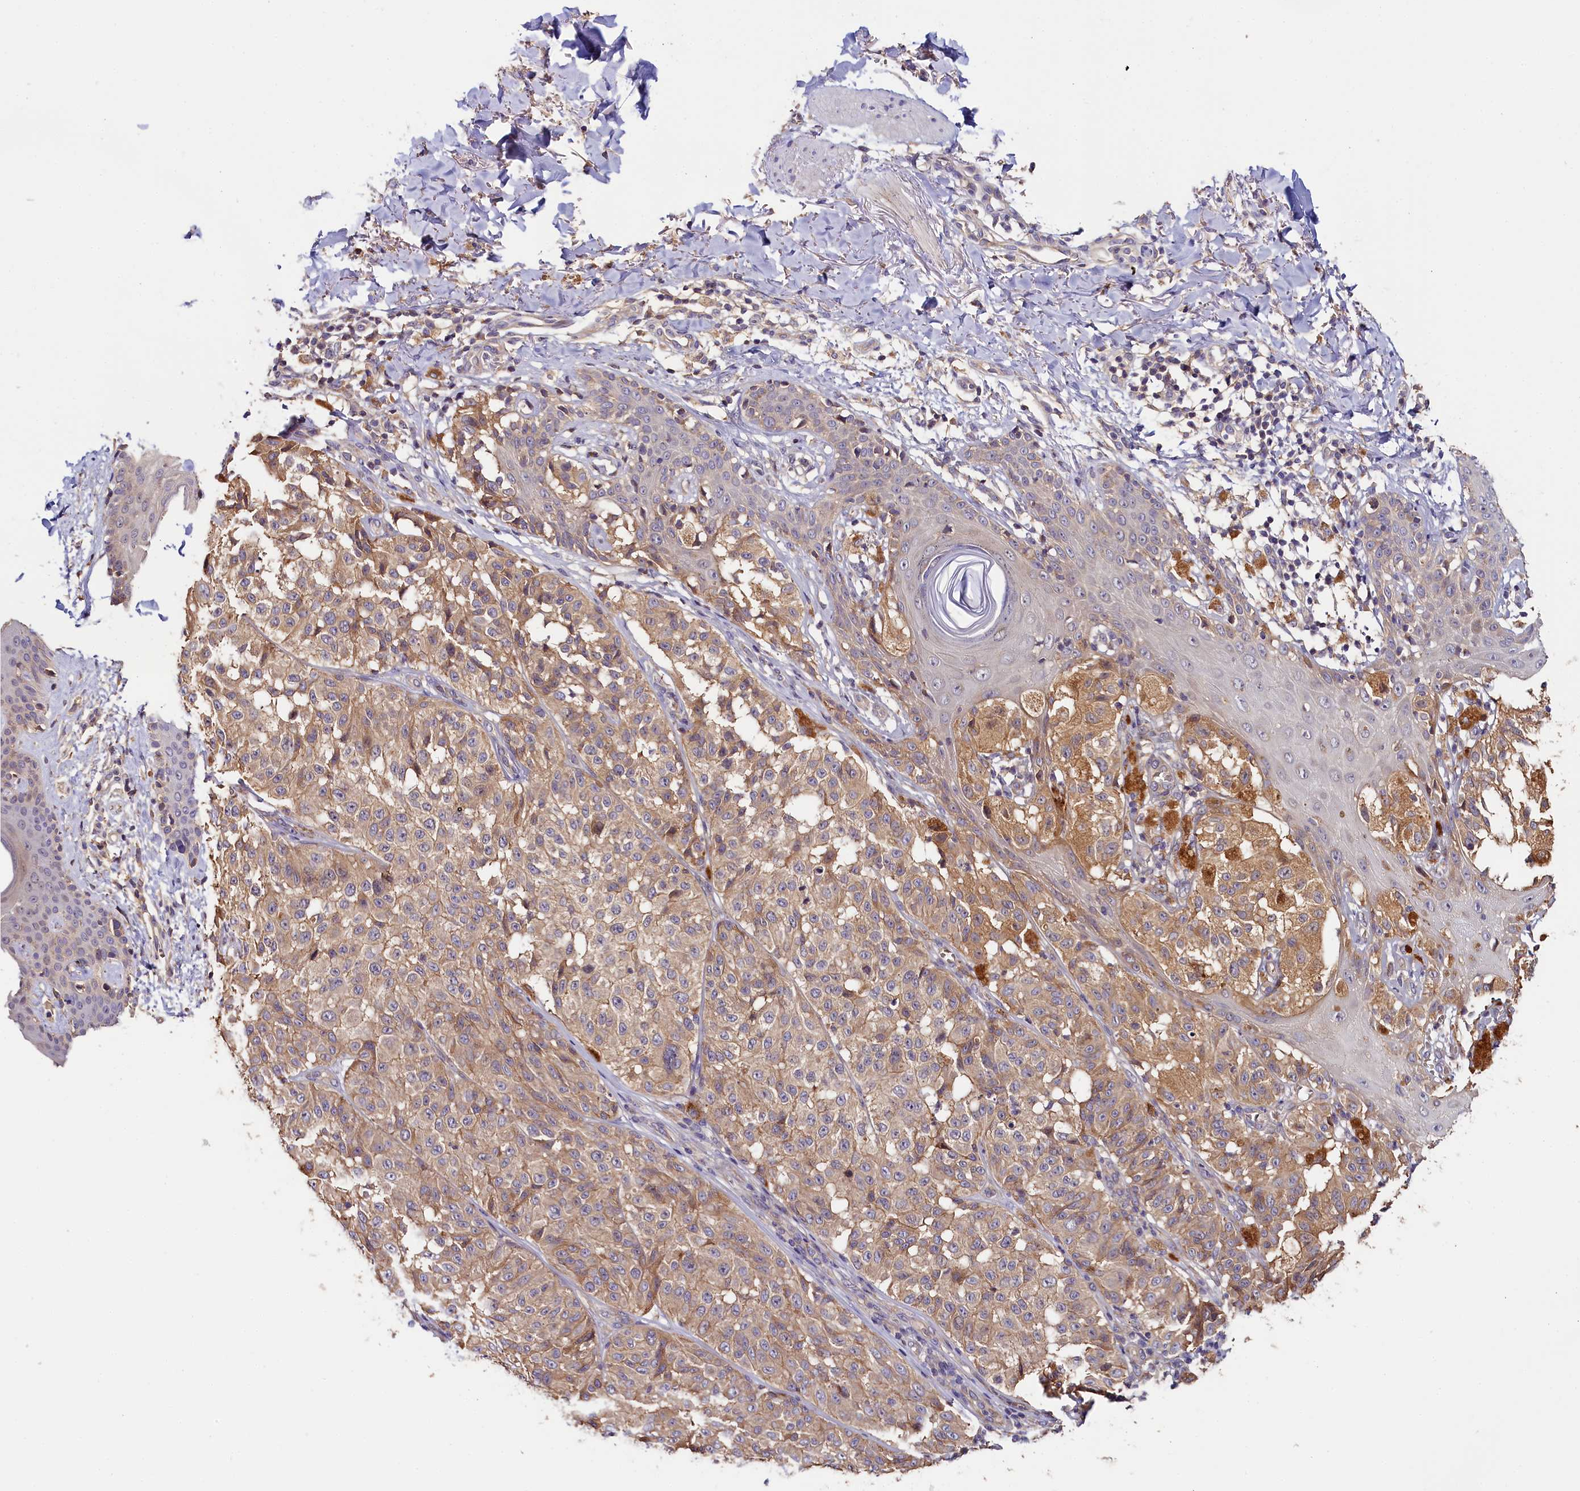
{"staining": {"intensity": "moderate", "quantity": ">75%", "location": "cytoplasmic/membranous"}, "tissue": "melanoma", "cell_type": "Tumor cells", "image_type": "cancer", "snomed": [{"axis": "morphology", "description": "Malignant melanoma, NOS"}, {"axis": "topography", "description": "Skin"}], "caption": "The micrograph exhibits a brown stain indicating the presence of a protein in the cytoplasmic/membranous of tumor cells in melanoma. (DAB = brown stain, brightfield microscopy at high magnification).", "gene": "KATNB1", "patient": {"sex": "female", "age": 46}}